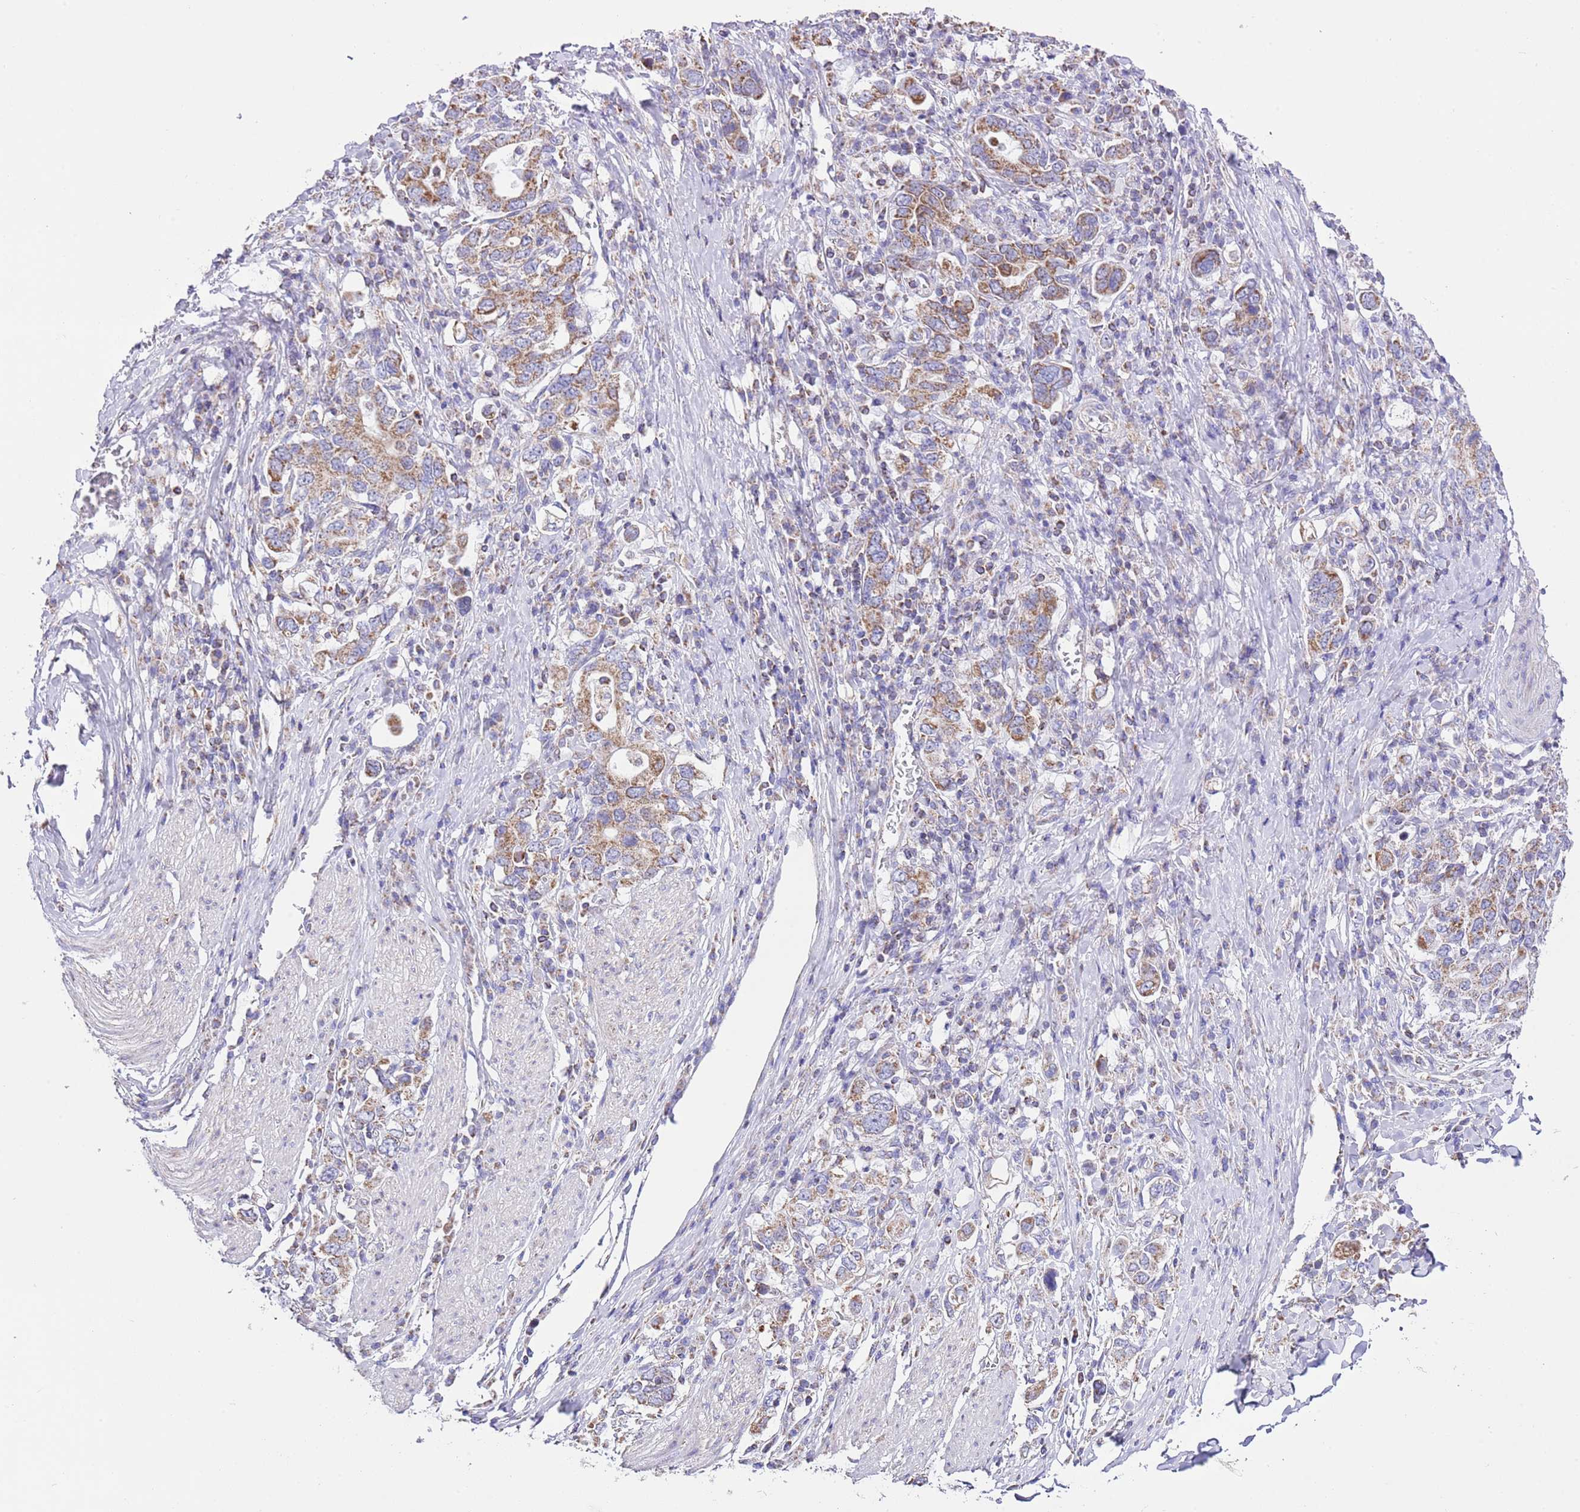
{"staining": {"intensity": "moderate", "quantity": ">75%", "location": "cytoplasmic/membranous"}, "tissue": "stomach cancer", "cell_type": "Tumor cells", "image_type": "cancer", "snomed": [{"axis": "morphology", "description": "Adenocarcinoma, NOS"}, {"axis": "topography", "description": "Stomach, upper"}, {"axis": "topography", "description": "Stomach"}], "caption": "Adenocarcinoma (stomach) stained for a protein shows moderate cytoplasmic/membranous positivity in tumor cells.", "gene": "TEKTIP1", "patient": {"sex": "male", "age": 62}}